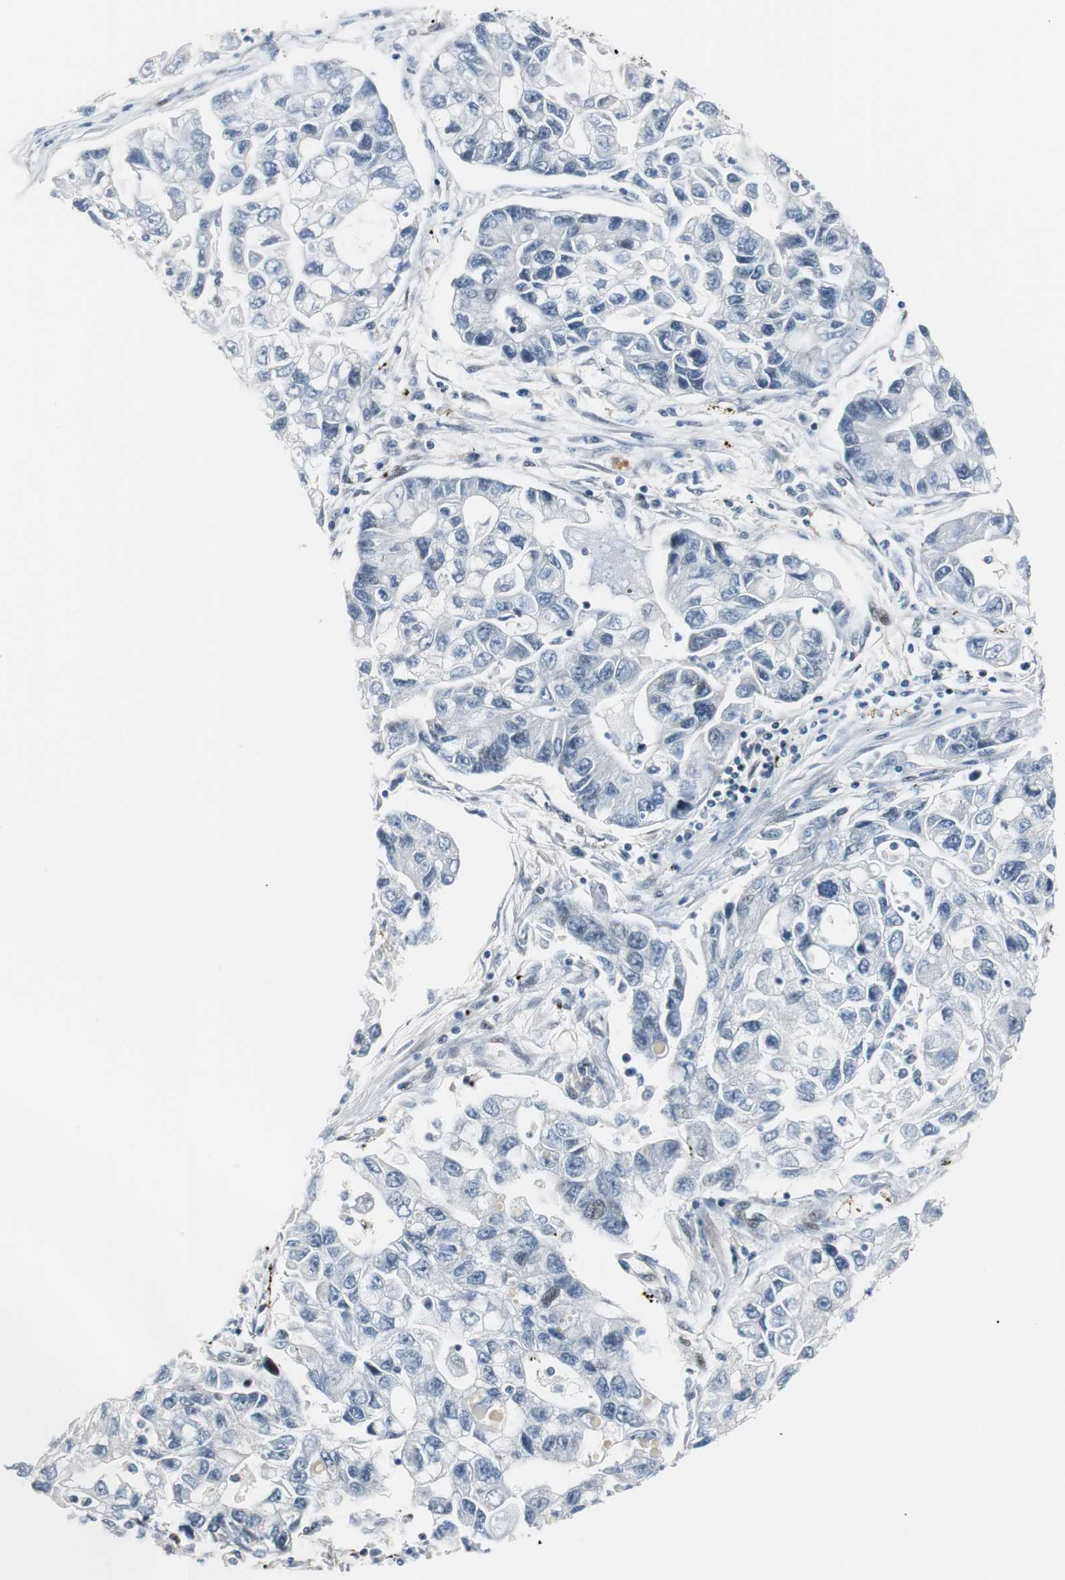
{"staining": {"intensity": "negative", "quantity": "none", "location": "none"}, "tissue": "lung cancer", "cell_type": "Tumor cells", "image_type": "cancer", "snomed": [{"axis": "morphology", "description": "Adenocarcinoma, NOS"}, {"axis": "topography", "description": "Lung"}], "caption": "A histopathology image of adenocarcinoma (lung) stained for a protein exhibits no brown staining in tumor cells.", "gene": "RAD1", "patient": {"sex": "female", "age": 51}}